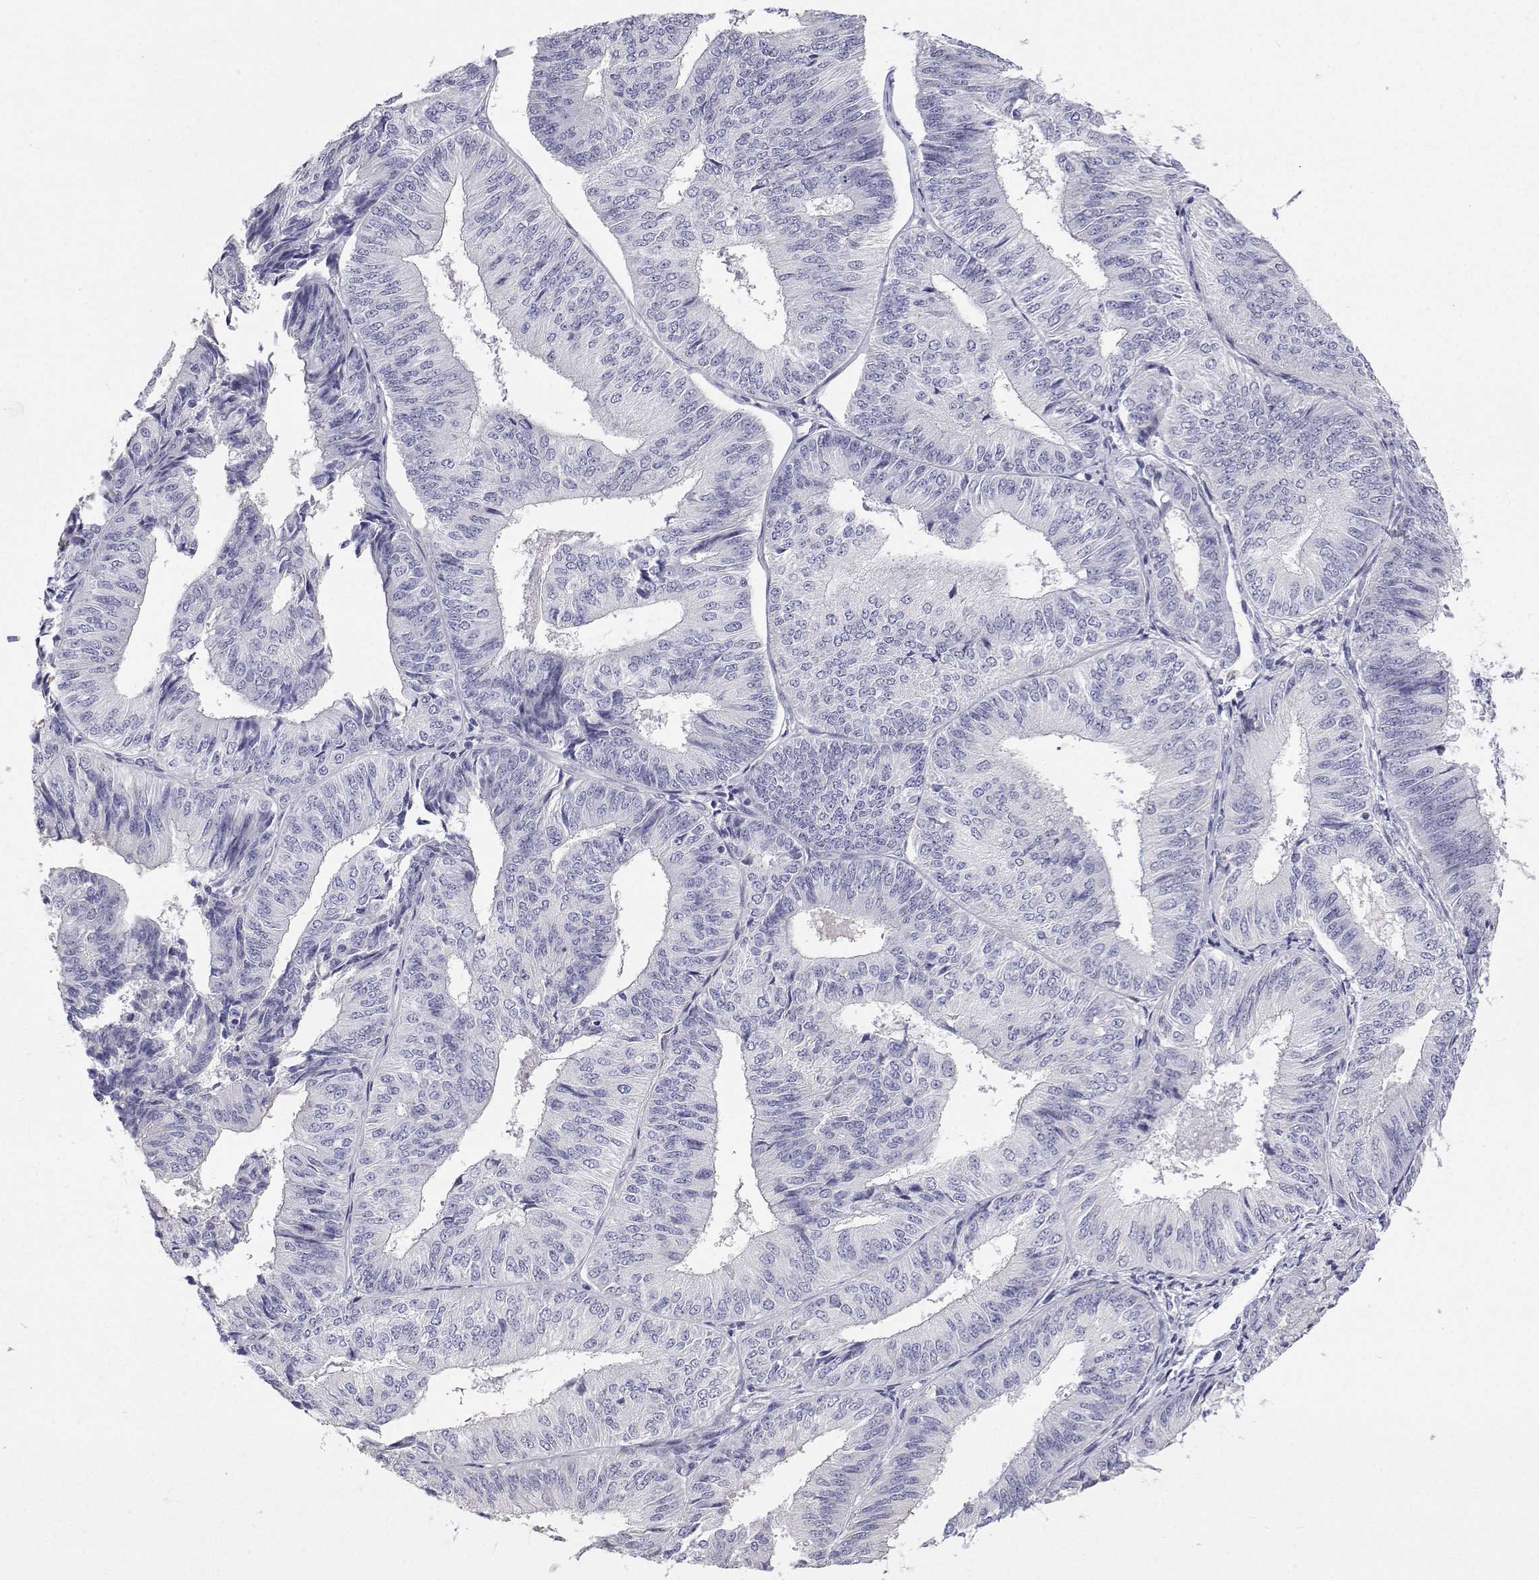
{"staining": {"intensity": "negative", "quantity": "none", "location": "none"}, "tissue": "endometrial cancer", "cell_type": "Tumor cells", "image_type": "cancer", "snomed": [{"axis": "morphology", "description": "Adenocarcinoma, NOS"}, {"axis": "topography", "description": "Endometrium"}], "caption": "DAB (3,3'-diaminobenzidine) immunohistochemical staining of human adenocarcinoma (endometrial) displays no significant expression in tumor cells.", "gene": "ANKRD65", "patient": {"sex": "female", "age": 58}}